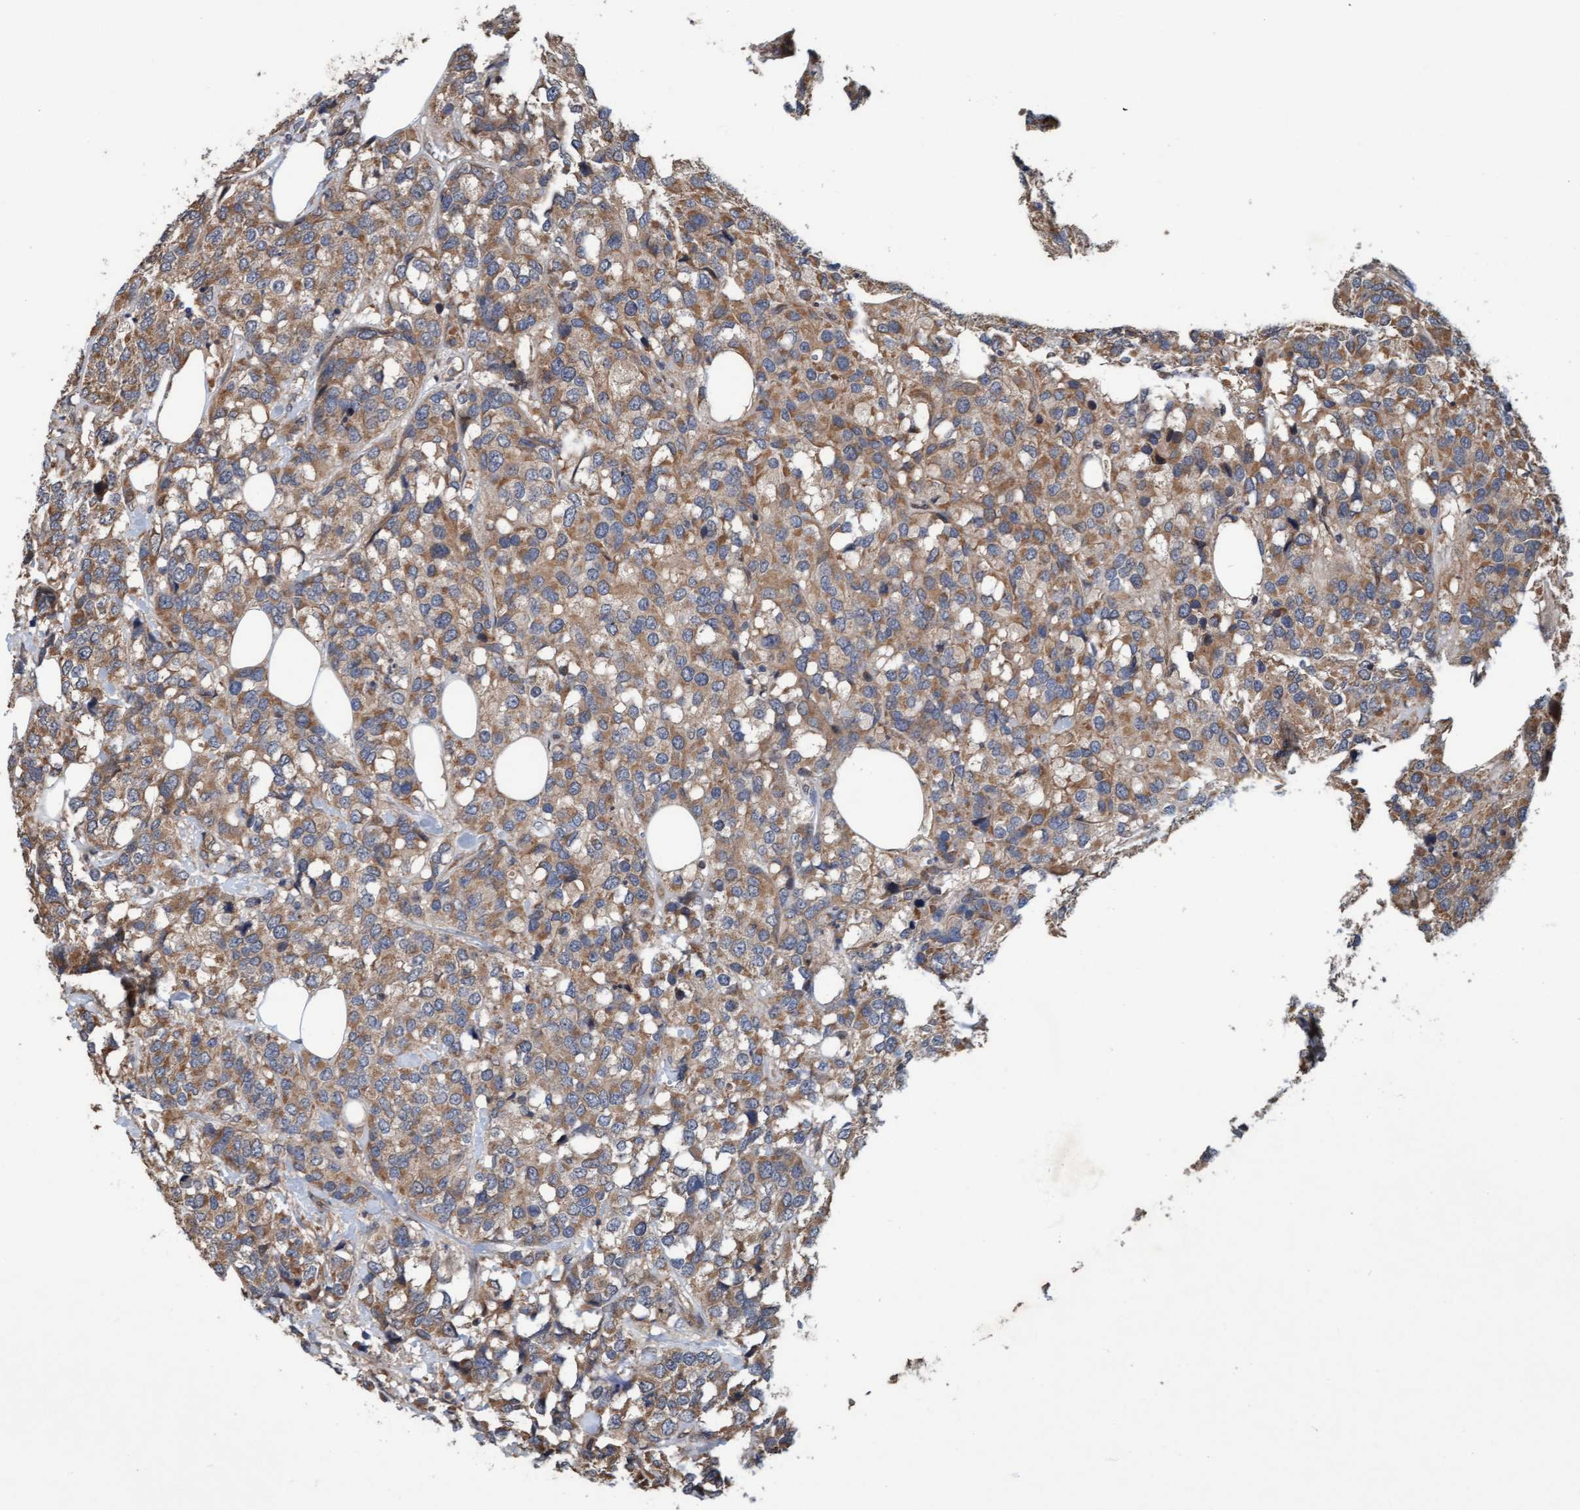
{"staining": {"intensity": "moderate", "quantity": ">75%", "location": "cytoplasmic/membranous"}, "tissue": "breast cancer", "cell_type": "Tumor cells", "image_type": "cancer", "snomed": [{"axis": "morphology", "description": "Lobular carcinoma"}, {"axis": "topography", "description": "Breast"}], "caption": "This histopathology image demonstrates lobular carcinoma (breast) stained with IHC to label a protein in brown. The cytoplasmic/membranous of tumor cells show moderate positivity for the protein. Nuclei are counter-stained blue.", "gene": "MLXIP", "patient": {"sex": "female", "age": 59}}